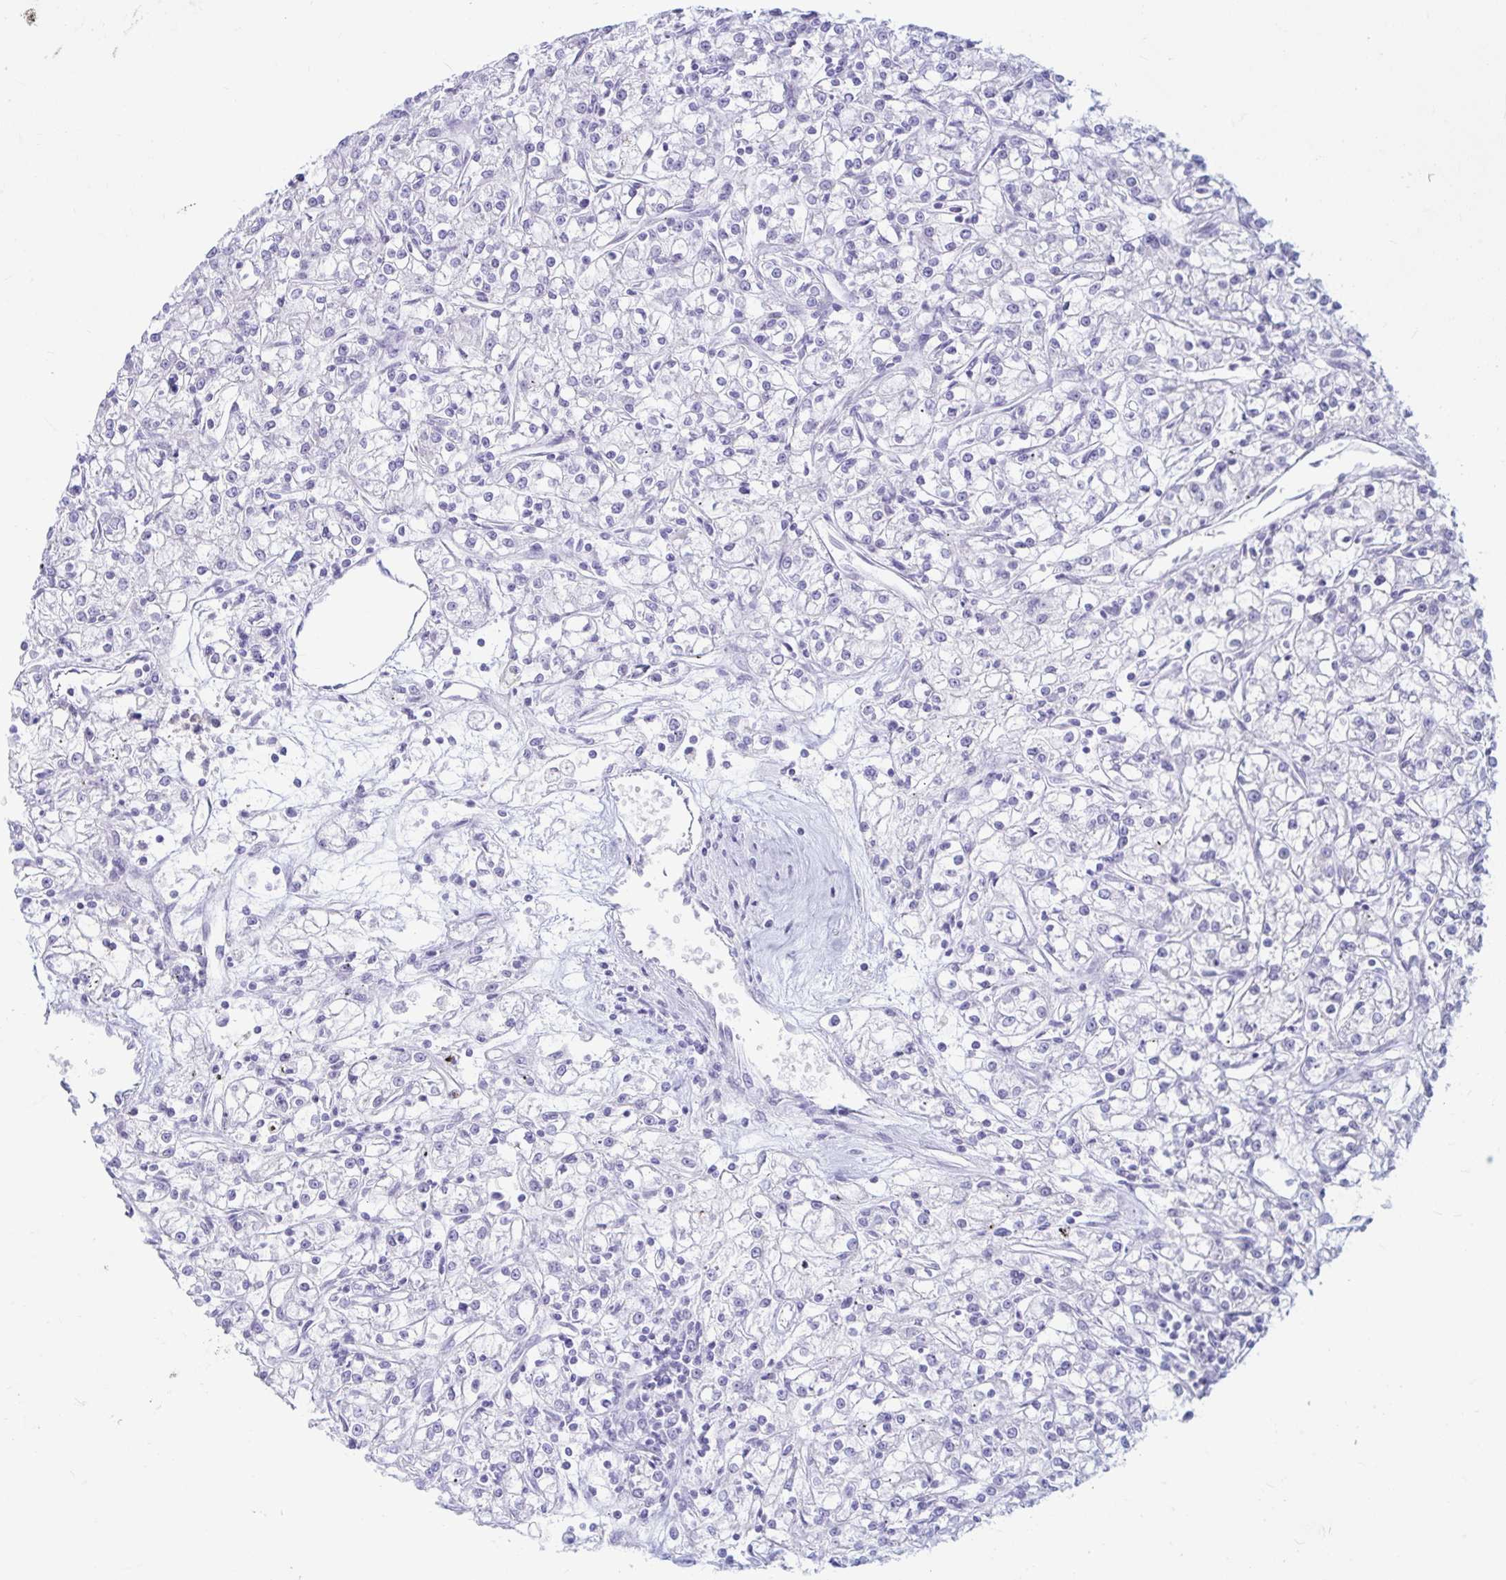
{"staining": {"intensity": "negative", "quantity": "none", "location": "none"}, "tissue": "renal cancer", "cell_type": "Tumor cells", "image_type": "cancer", "snomed": [{"axis": "morphology", "description": "Adenocarcinoma, NOS"}, {"axis": "topography", "description": "Kidney"}], "caption": "Immunohistochemical staining of renal cancer (adenocarcinoma) shows no significant expression in tumor cells. The staining was performed using DAB (3,3'-diaminobenzidine) to visualize the protein expression in brown, while the nuclei were stained in blue with hematoxylin (Magnification: 20x).", "gene": "ERICH6", "patient": {"sex": "female", "age": 59}}